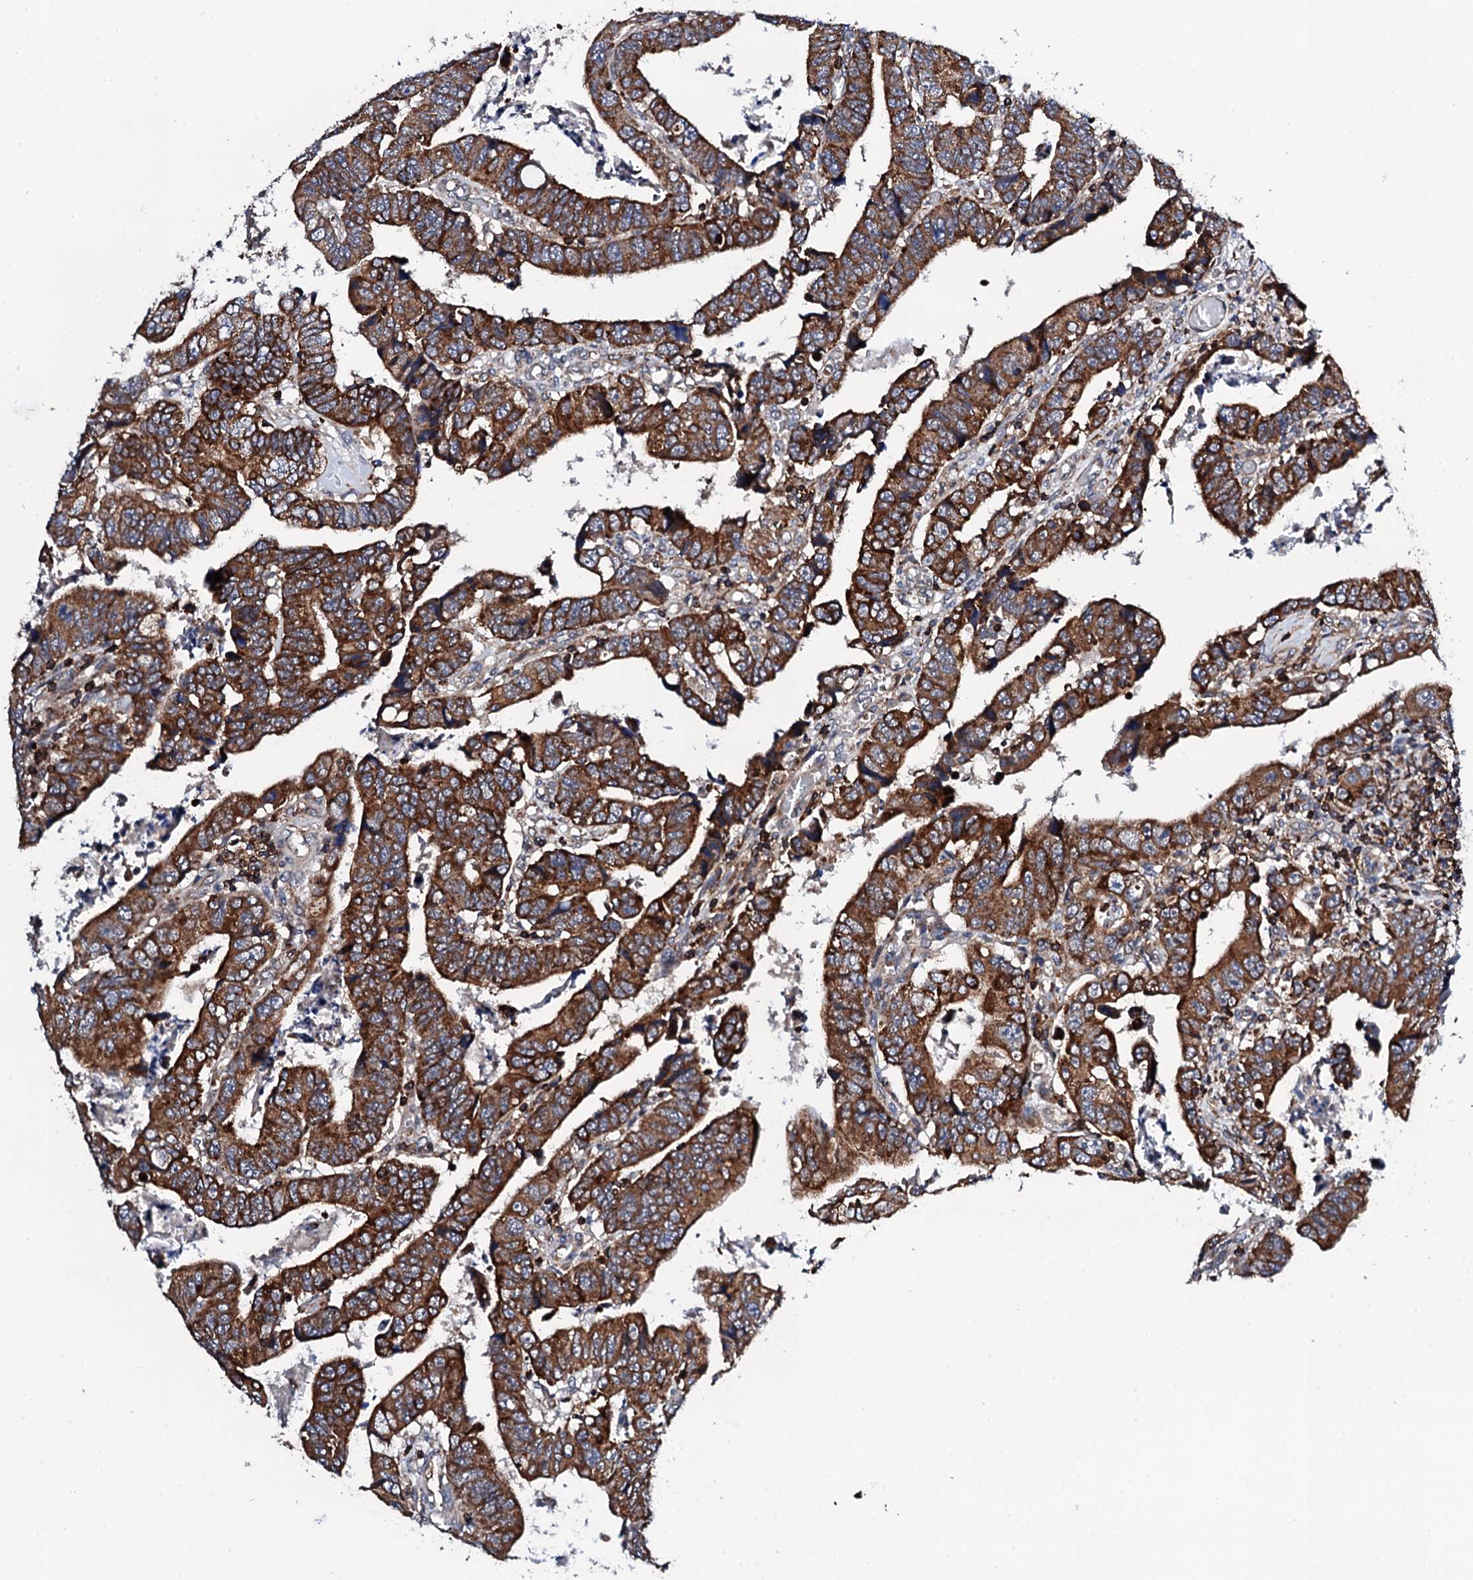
{"staining": {"intensity": "strong", "quantity": ">75%", "location": "cytoplasmic/membranous"}, "tissue": "colorectal cancer", "cell_type": "Tumor cells", "image_type": "cancer", "snomed": [{"axis": "morphology", "description": "Normal tissue, NOS"}, {"axis": "morphology", "description": "Adenocarcinoma, NOS"}, {"axis": "topography", "description": "Rectum"}], "caption": "Immunohistochemistry photomicrograph of human adenocarcinoma (colorectal) stained for a protein (brown), which demonstrates high levels of strong cytoplasmic/membranous expression in about >75% of tumor cells.", "gene": "COG4", "patient": {"sex": "female", "age": 65}}